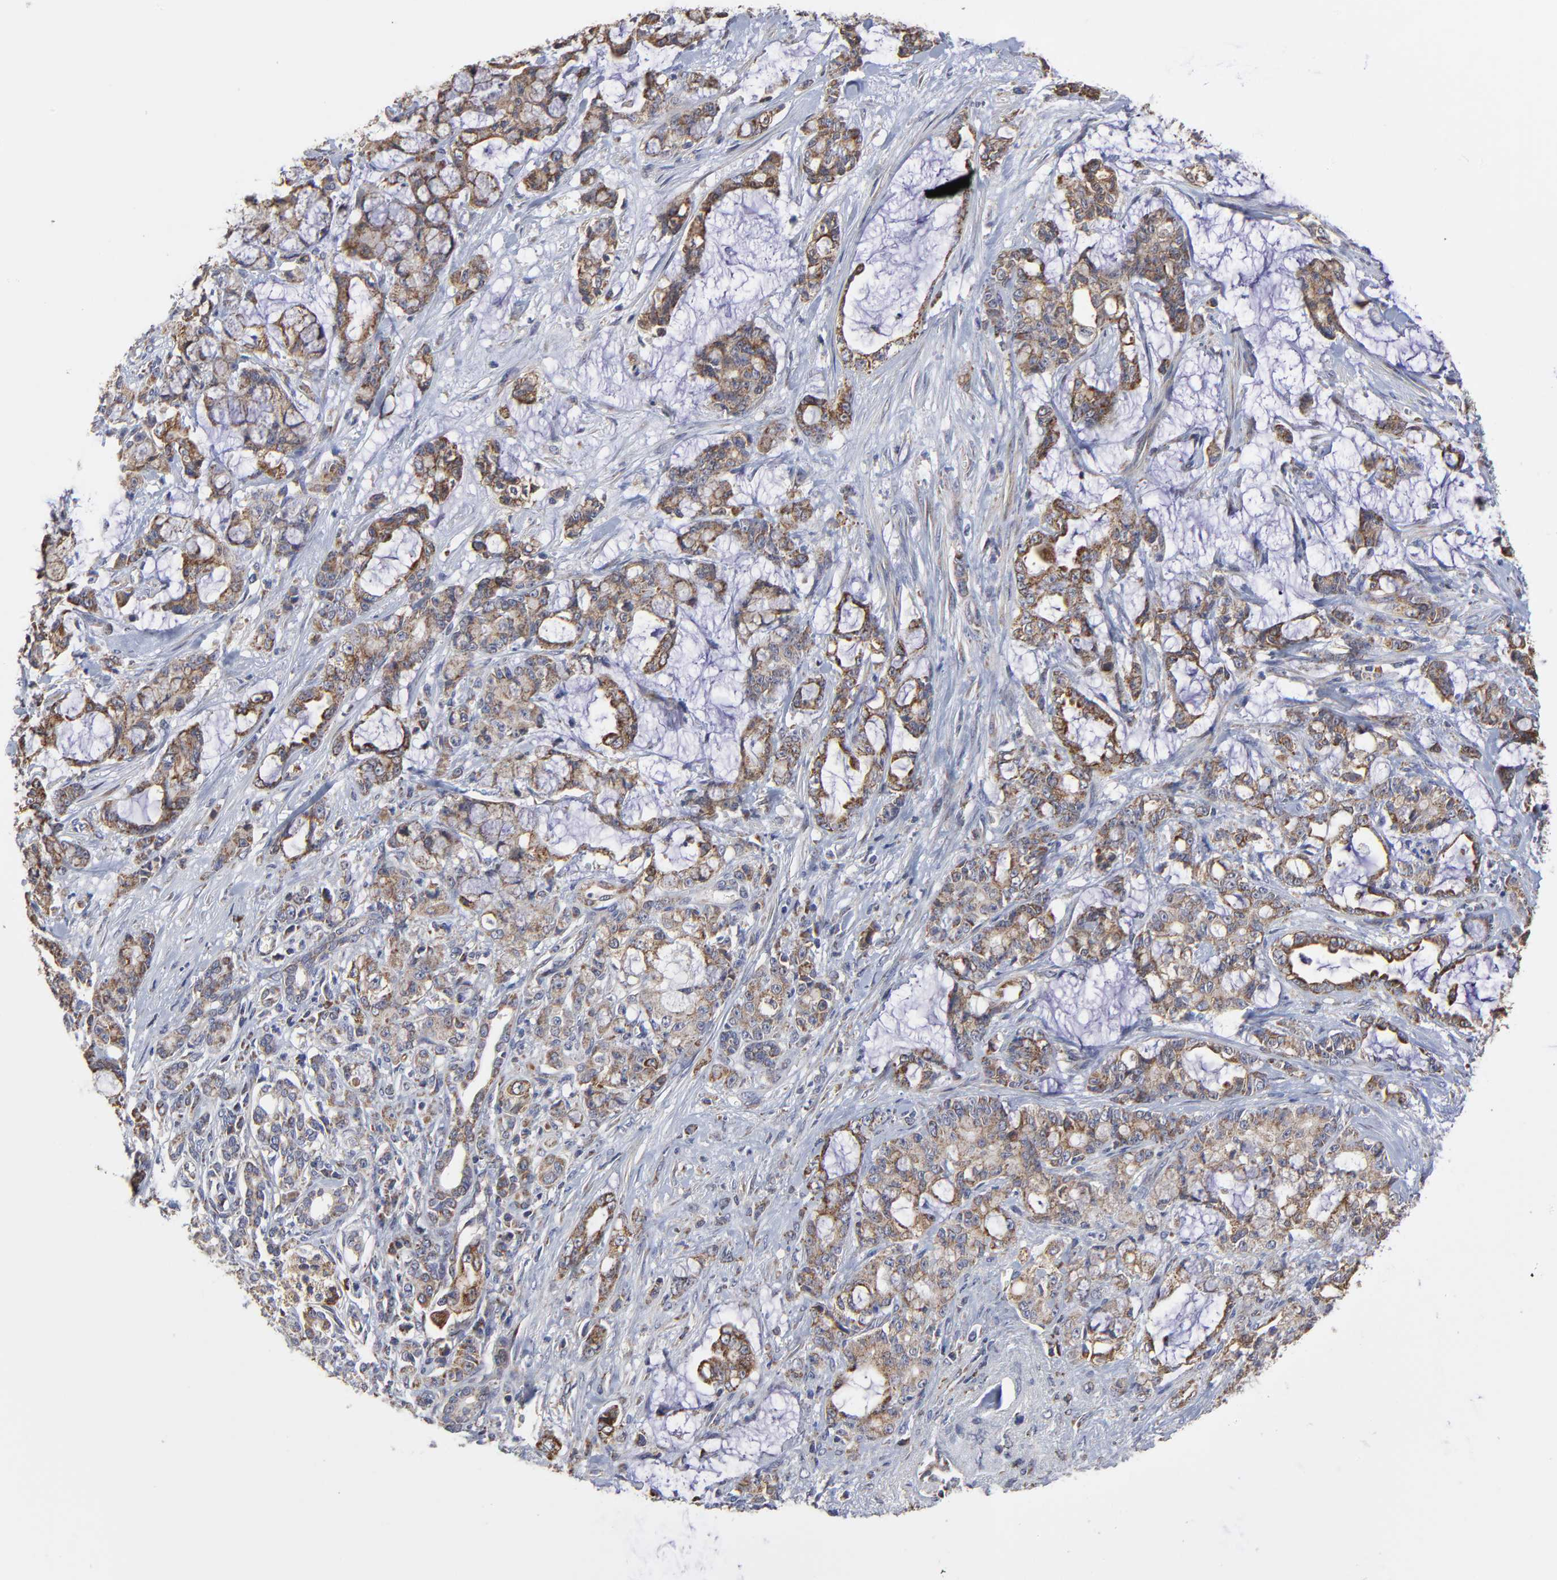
{"staining": {"intensity": "weak", "quantity": "25%-75%", "location": "cytoplasmic/membranous"}, "tissue": "pancreatic cancer", "cell_type": "Tumor cells", "image_type": "cancer", "snomed": [{"axis": "morphology", "description": "Adenocarcinoma, NOS"}, {"axis": "topography", "description": "Pancreas"}], "caption": "A brown stain labels weak cytoplasmic/membranous expression of a protein in pancreatic cancer (adenocarcinoma) tumor cells.", "gene": "ZNF550", "patient": {"sex": "female", "age": 73}}